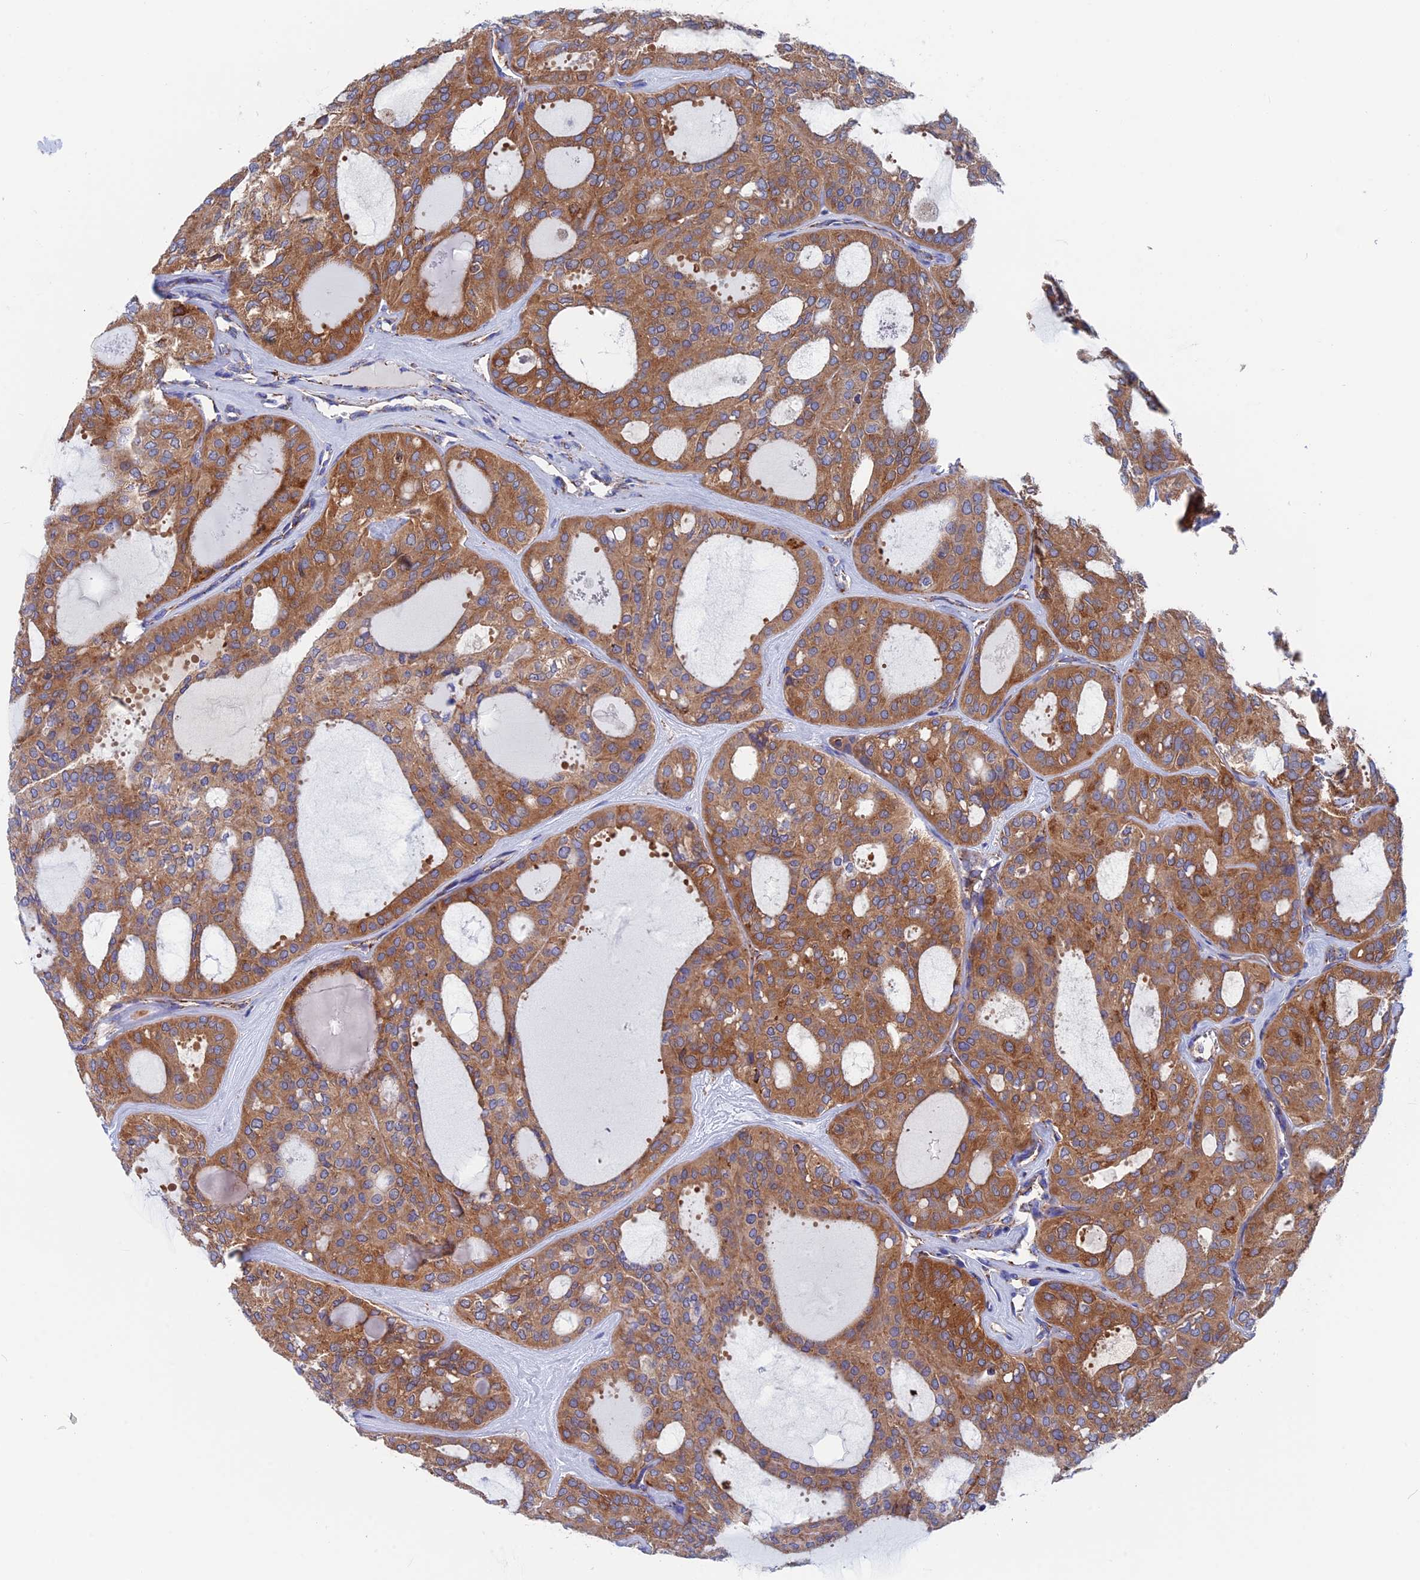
{"staining": {"intensity": "moderate", "quantity": ">75%", "location": "cytoplasmic/membranous"}, "tissue": "thyroid cancer", "cell_type": "Tumor cells", "image_type": "cancer", "snomed": [{"axis": "morphology", "description": "Follicular adenoma carcinoma, NOS"}, {"axis": "topography", "description": "Thyroid gland"}], "caption": "Immunohistochemistry photomicrograph of follicular adenoma carcinoma (thyroid) stained for a protein (brown), which displays medium levels of moderate cytoplasmic/membranous expression in about >75% of tumor cells.", "gene": "WDR83", "patient": {"sex": "male", "age": 75}}